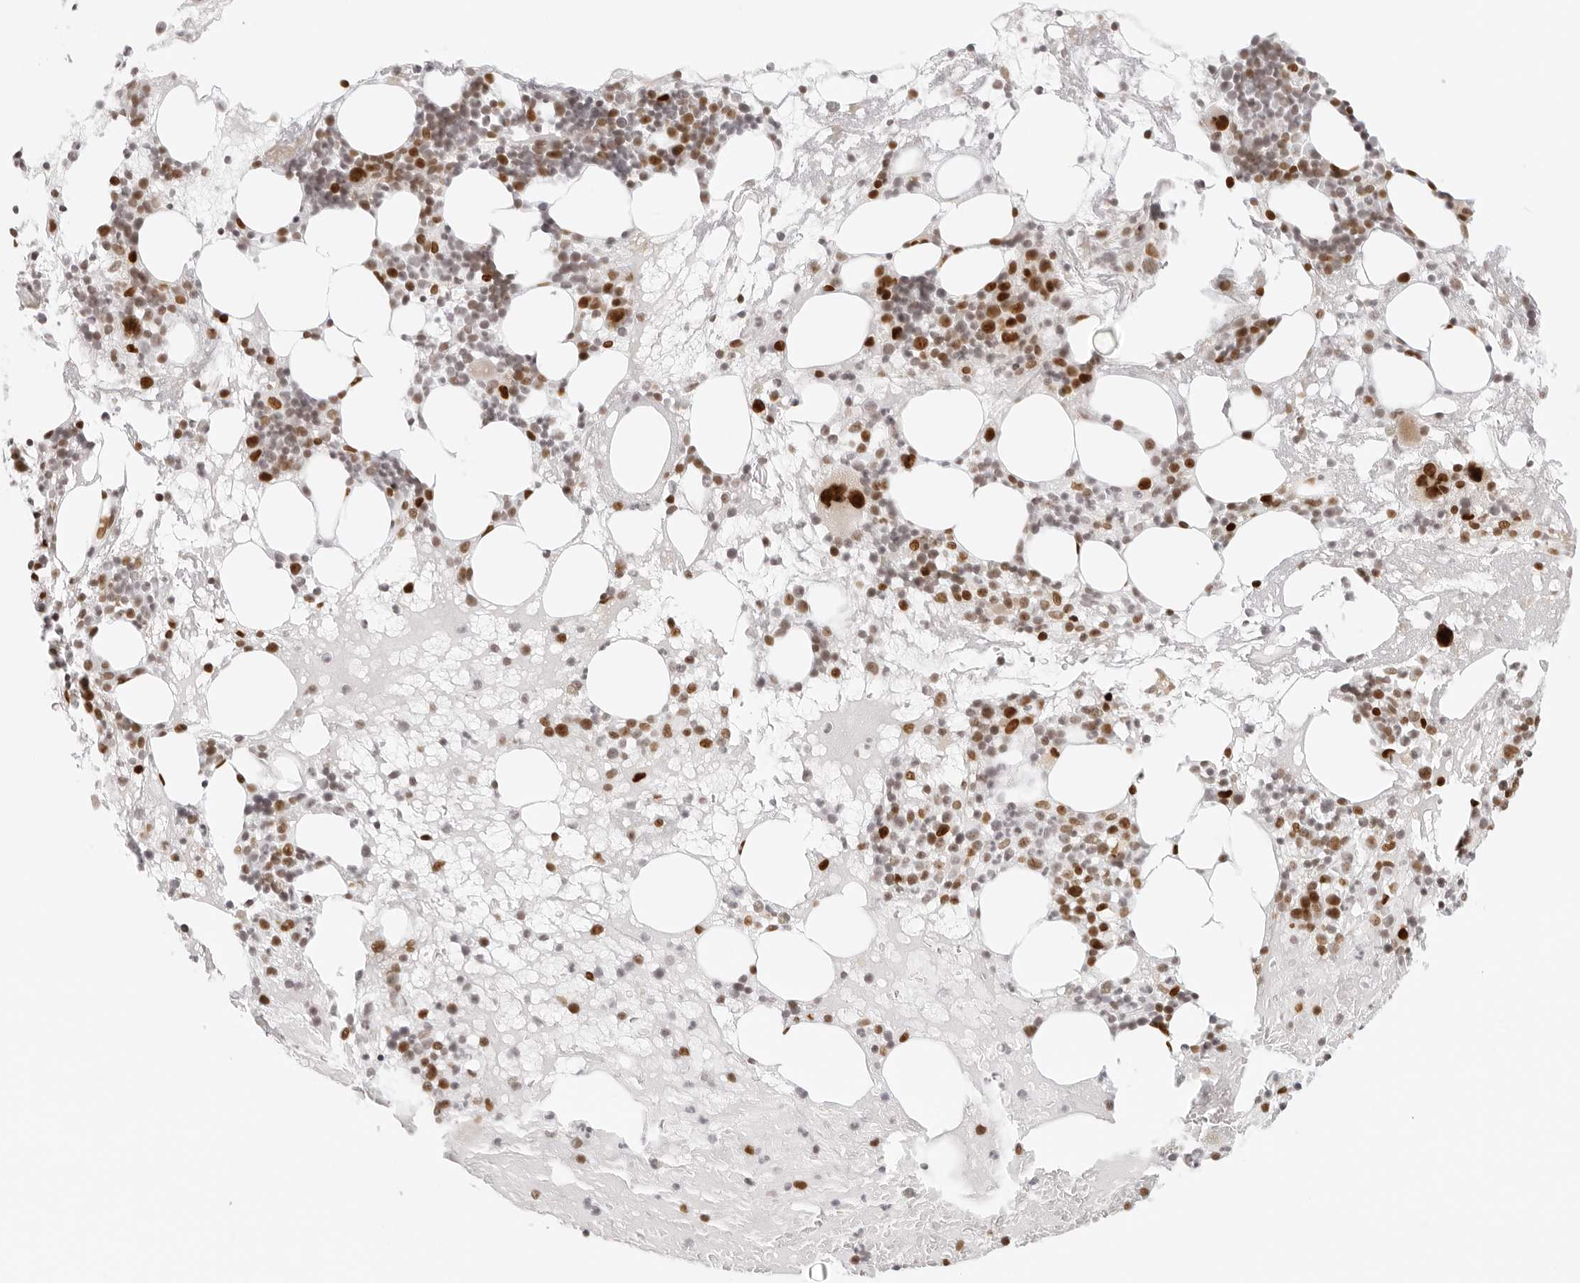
{"staining": {"intensity": "moderate", "quantity": ">75%", "location": "nuclear"}, "tissue": "bone marrow", "cell_type": "Hematopoietic cells", "image_type": "normal", "snomed": [{"axis": "morphology", "description": "Normal tissue, NOS"}, {"axis": "morphology", "description": "Inflammation, NOS"}, {"axis": "topography", "description": "Bone marrow"}], "caption": "Immunohistochemical staining of unremarkable bone marrow reveals >75% levels of moderate nuclear protein expression in about >75% of hematopoietic cells.", "gene": "RCC1", "patient": {"sex": "female", "age": 77}}